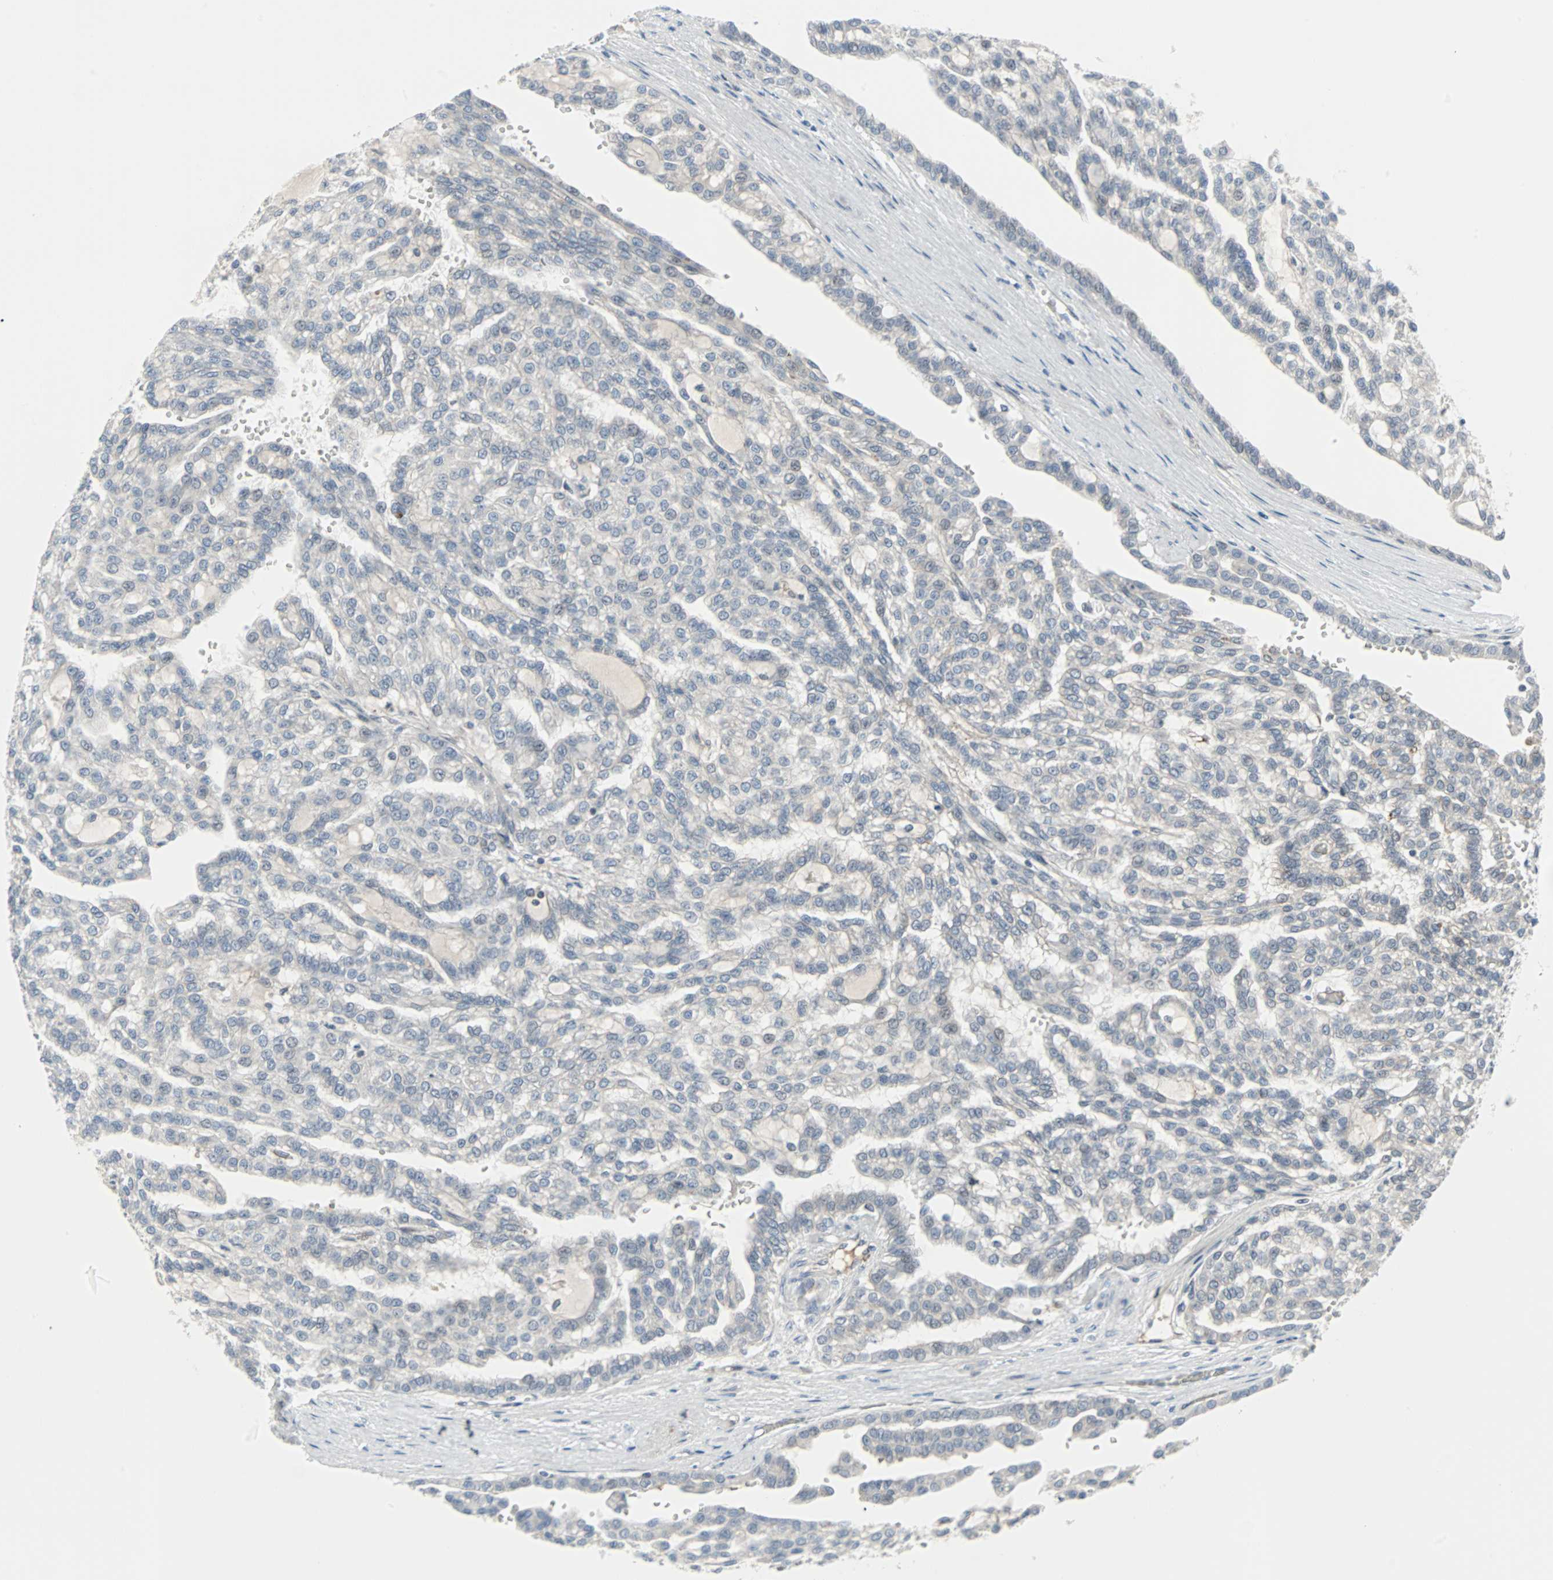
{"staining": {"intensity": "negative", "quantity": "none", "location": "none"}, "tissue": "renal cancer", "cell_type": "Tumor cells", "image_type": "cancer", "snomed": [{"axis": "morphology", "description": "Adenocarcinoma, NOS"}, {"axis": "topography", "description": "Kidney"}], "caption": "Renal cancer was stained to show a protein in brown. There is no significant positivity in tumor cells.", "gene": "CASP3", "patient": {"sex": "male", "age": 63}}